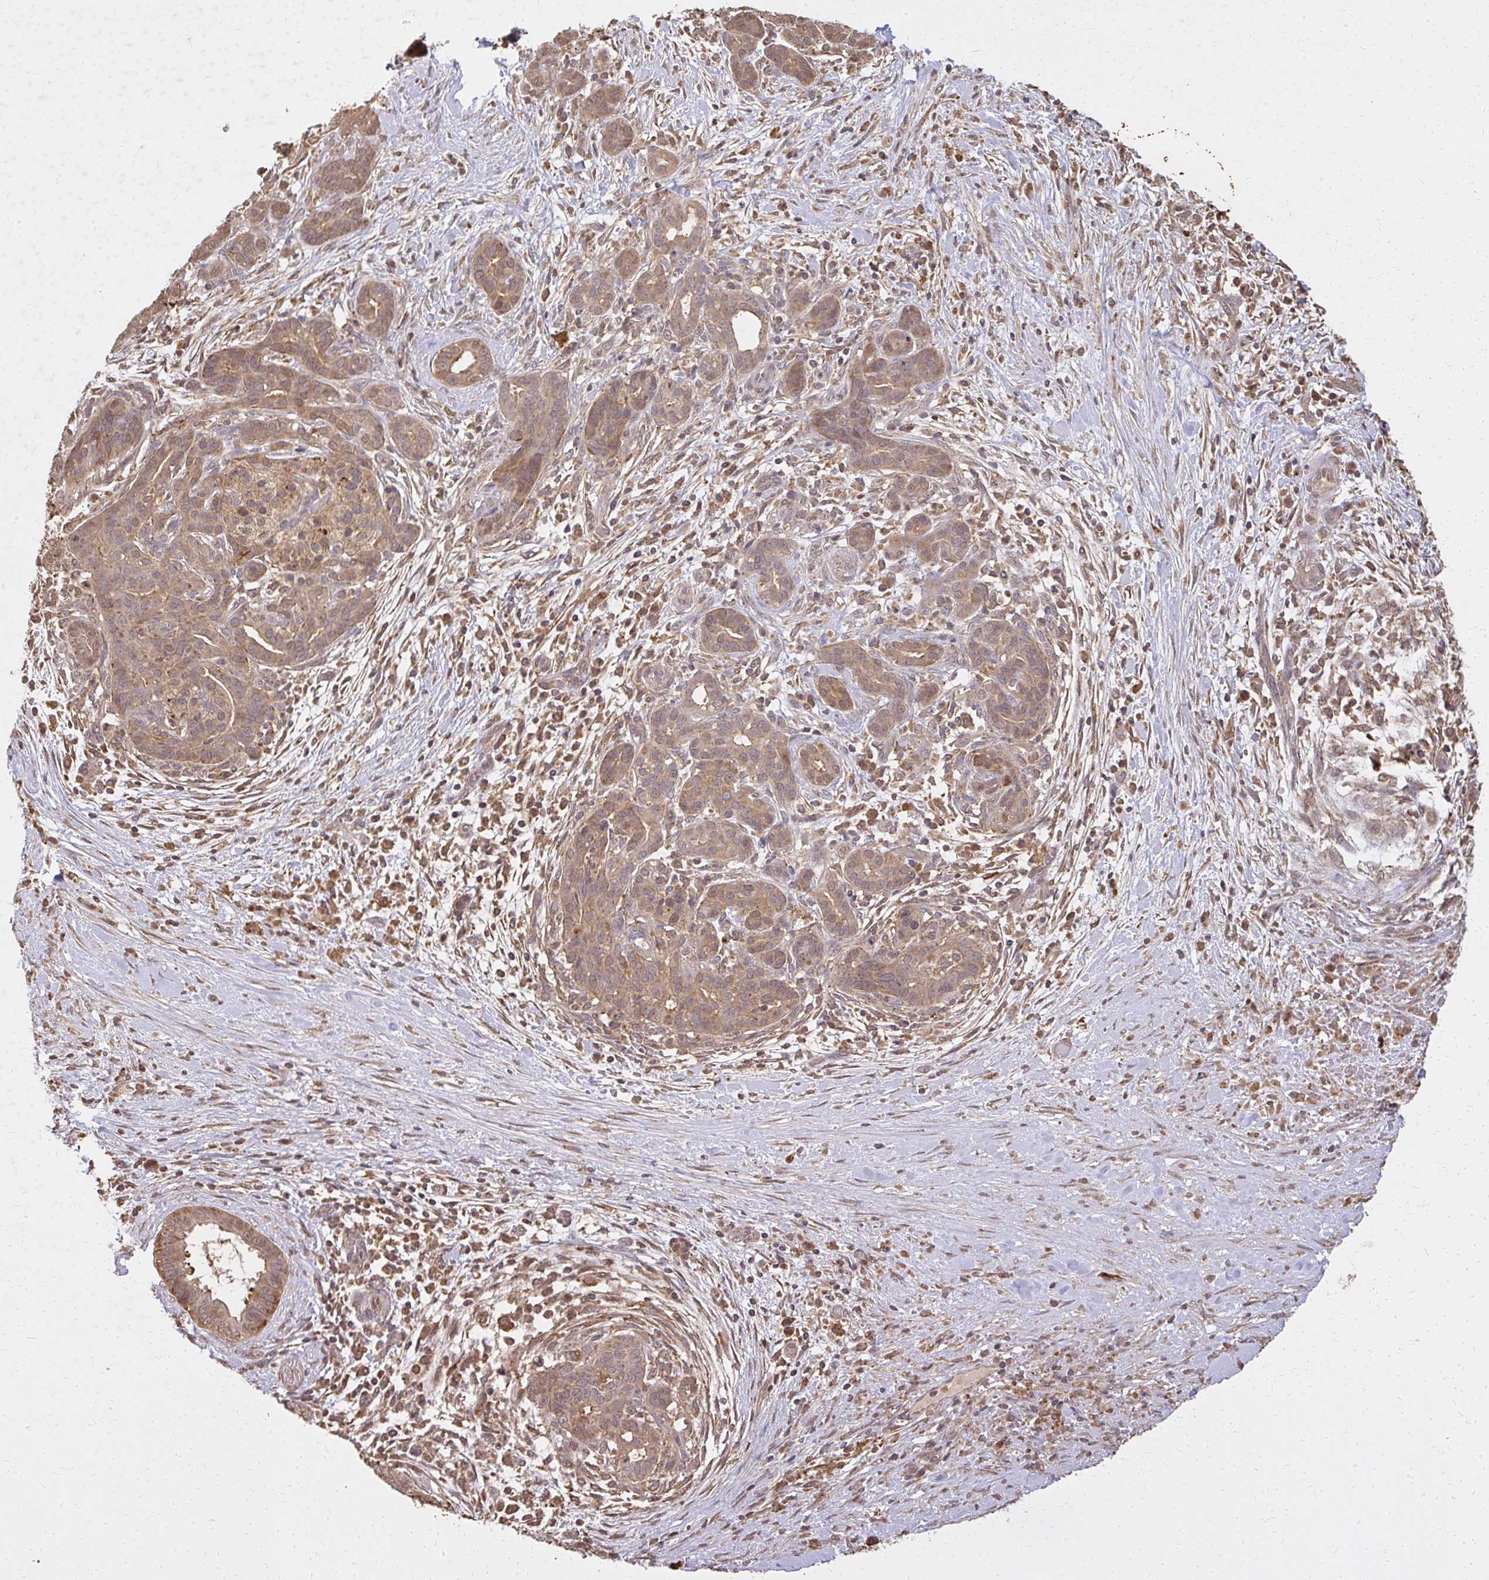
{"staining": {"intensity": "moderate", "quantity": ">75%", "location": "cytoplasmic/membranous"}, "tissue": "pancreatic cancer", "cell_type": "Tumor cells", "image_type": "cancer", "snomed": [{"axis": "morphology", "description": "Adenocarcinoma, NOS"}, {"axis": "topography", "description": "Pancreas"}], "caption": "Tumor cells demonstrate medium levels of moderate cytoplasmic/membranous staining in approximately >75% of cells in human adenocarcinoma (pancreatic).", "gene": "LARS2", "patient": {"sex": "male", "age": 44}}